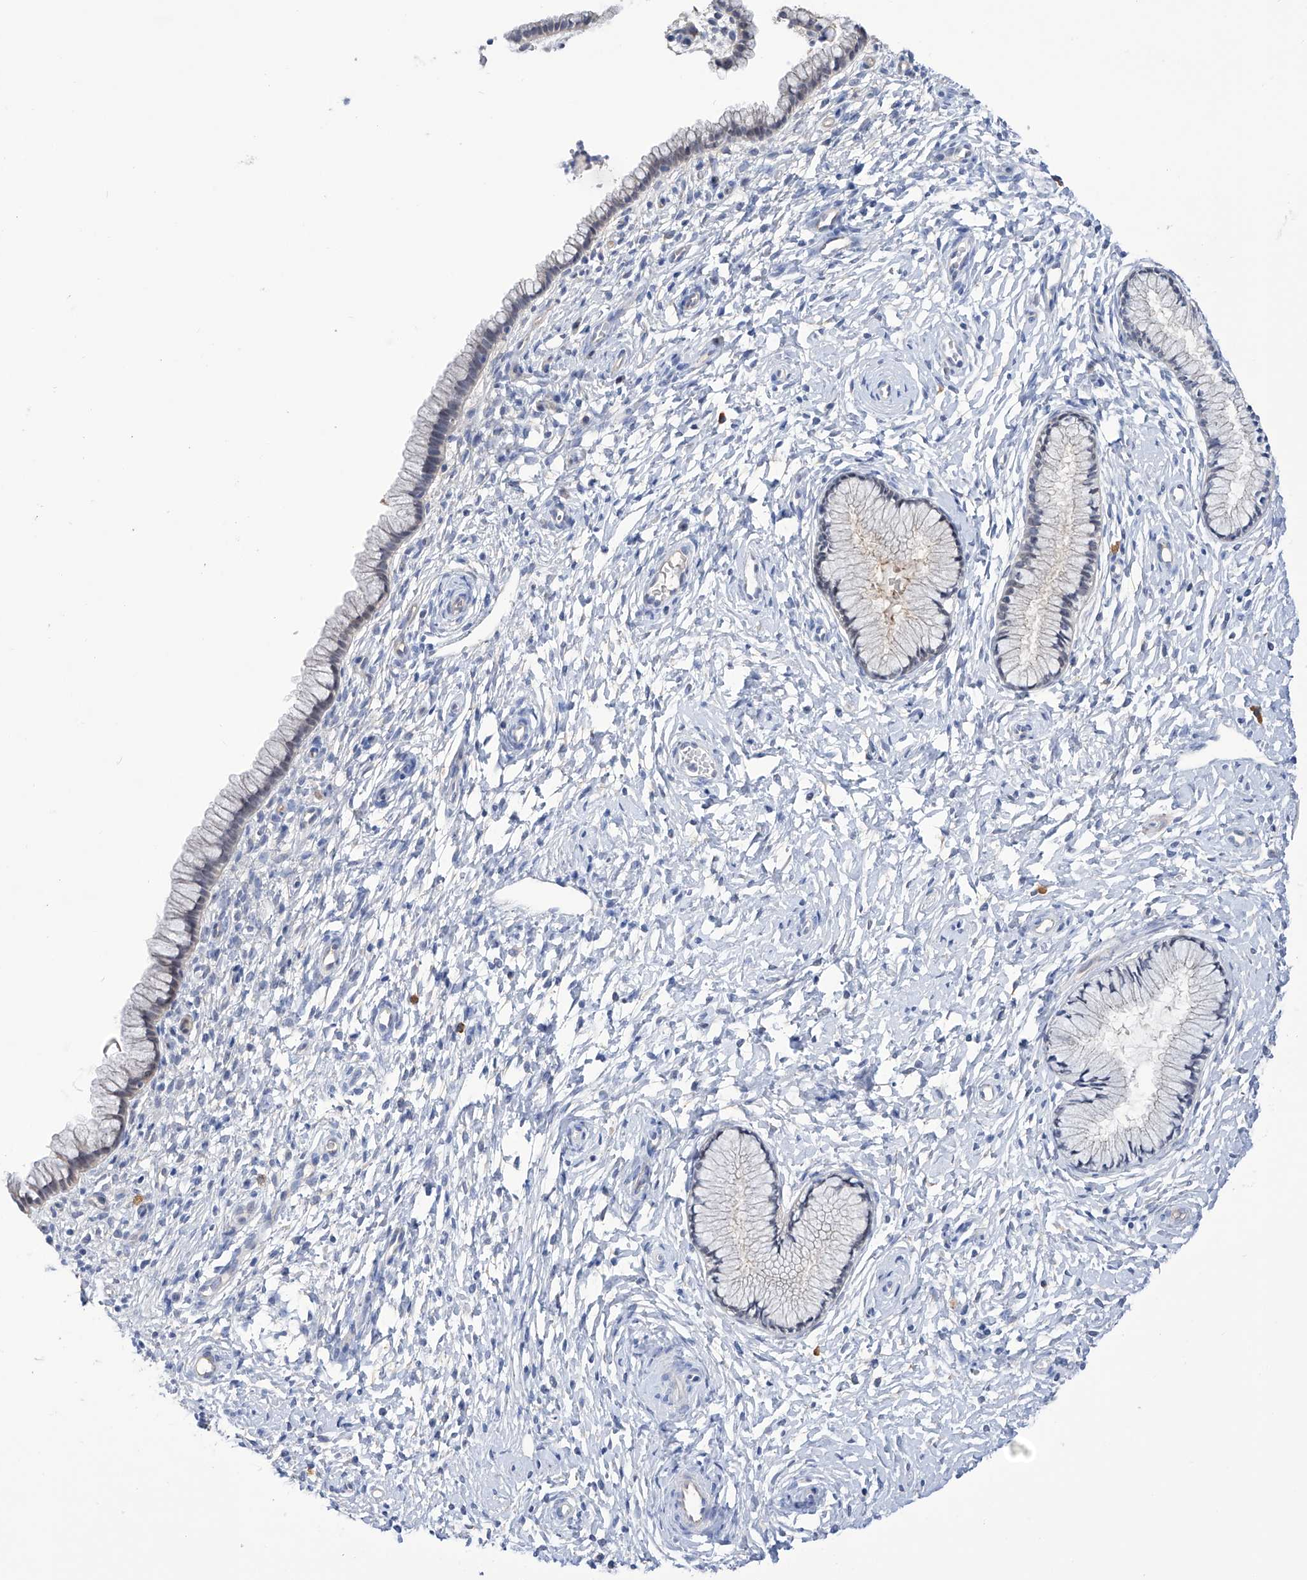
{"staining": {"intensity": "negative", "quantity": "none", "location": "none"}, "tissue": "cervix", "cell_type": "Glandular cells", "image_type": "normal", "snomed": [{"axis": "morphology", "description": "Normal tissue, NOS"}, {"axis": "topography", "description": "Cervix"}], "caption": "This is a photomicrograph of immunohistochemistry (IHC) staining of benign cervix, which shows no staining in glandular cells.", "gene": "PGM3", "patient": {"sex": "female", "age": 33}}